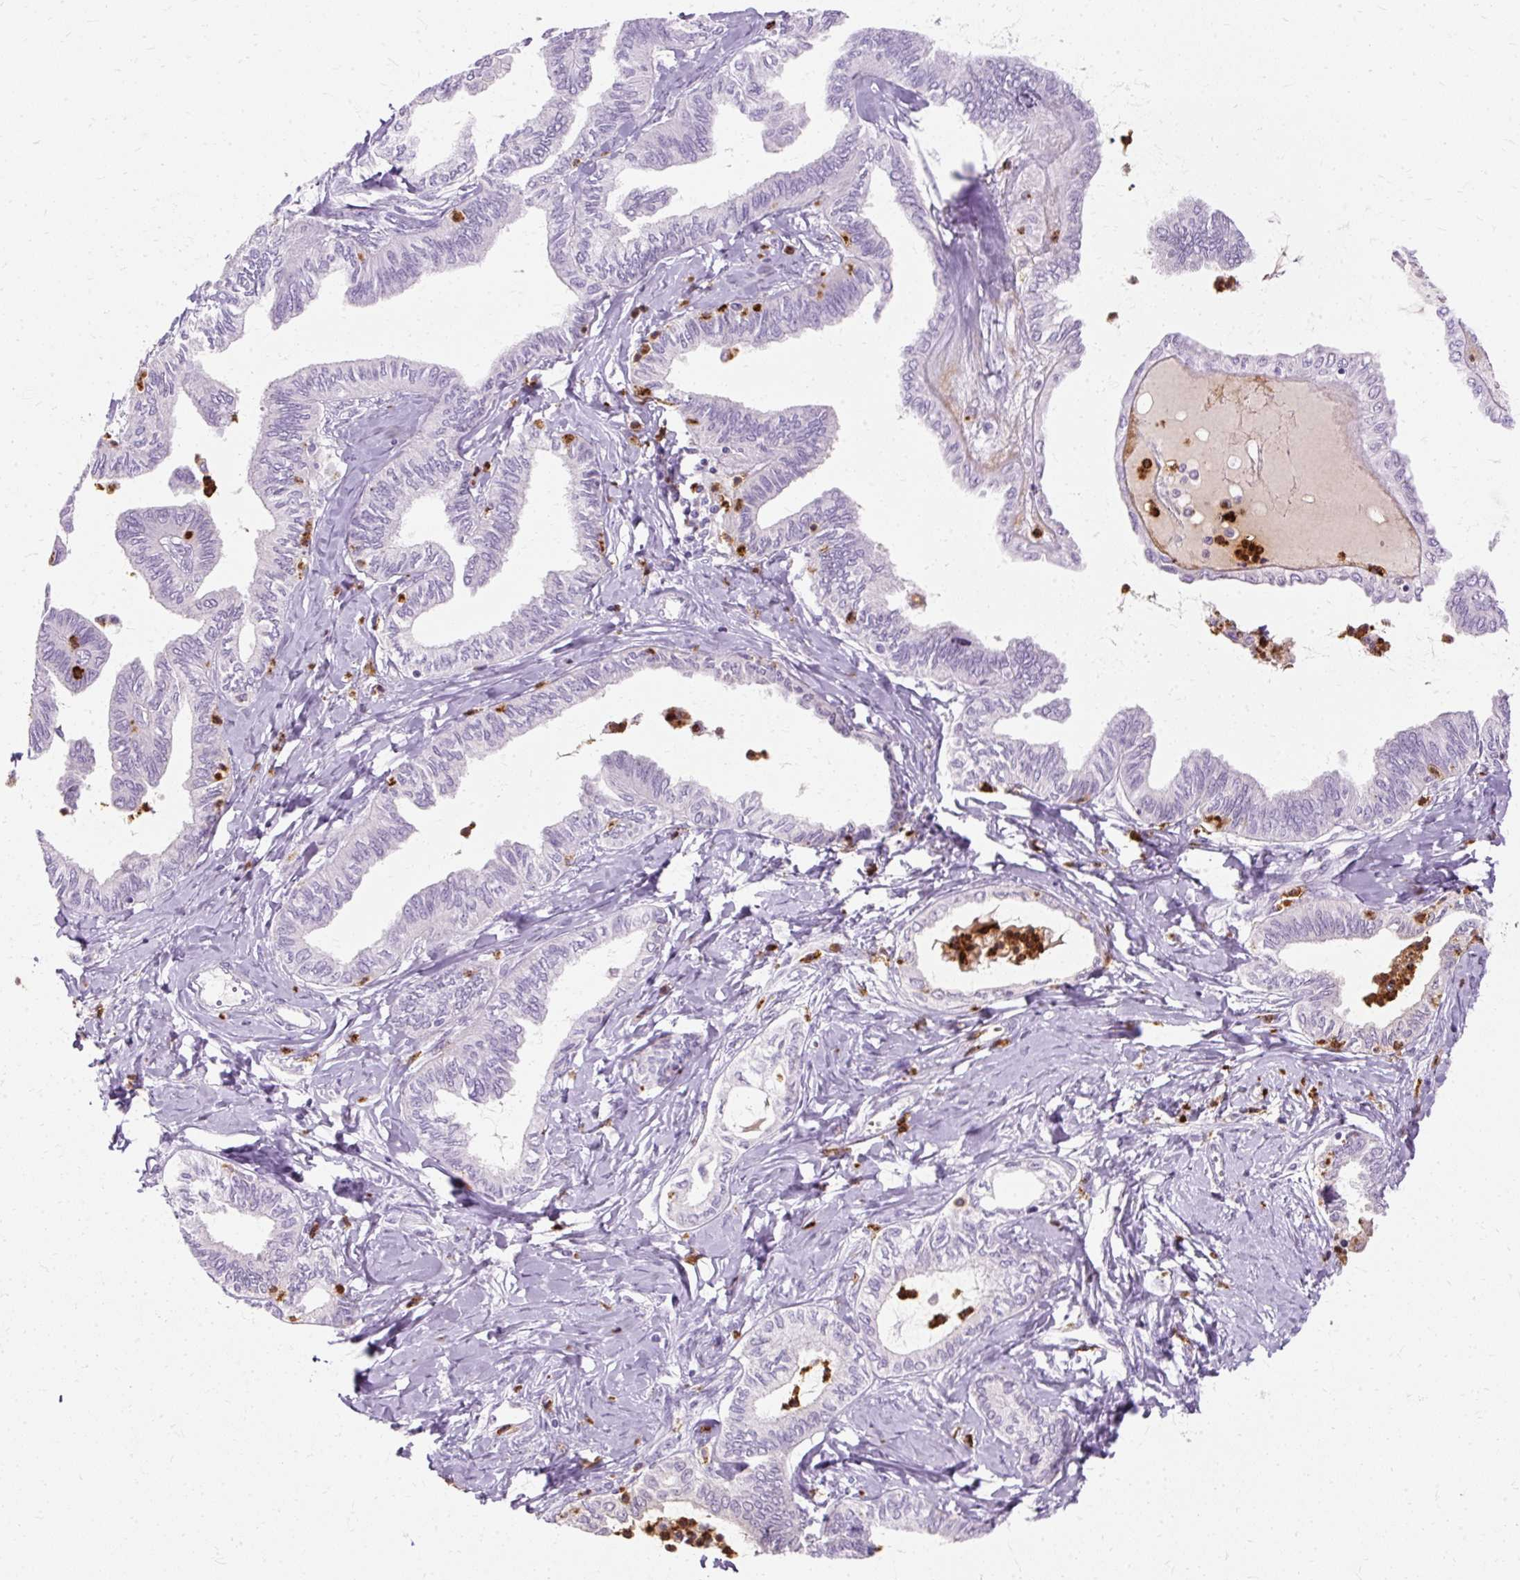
{"staining": {"intensity": "negative", "quantity": "none", "location": "none"}, "tissue": "ovarian cancer", "cell_type": "Tumor cells", "image_type": "cancer", "snomed": [{"axis": "morphology", "description": "Carcinoma, endometroid"}, {"axis": "topography", "description": "Ovary"}], "caption": "Immunohistochemistry (IHC) histopathology image of neoplastic tissue: ovarian endometroid carcinoma stained with DAB displays no significant protein positivity in tumor cells.", "gene": "DEFA1", "patient": {"sex": "female", "age": 70}}